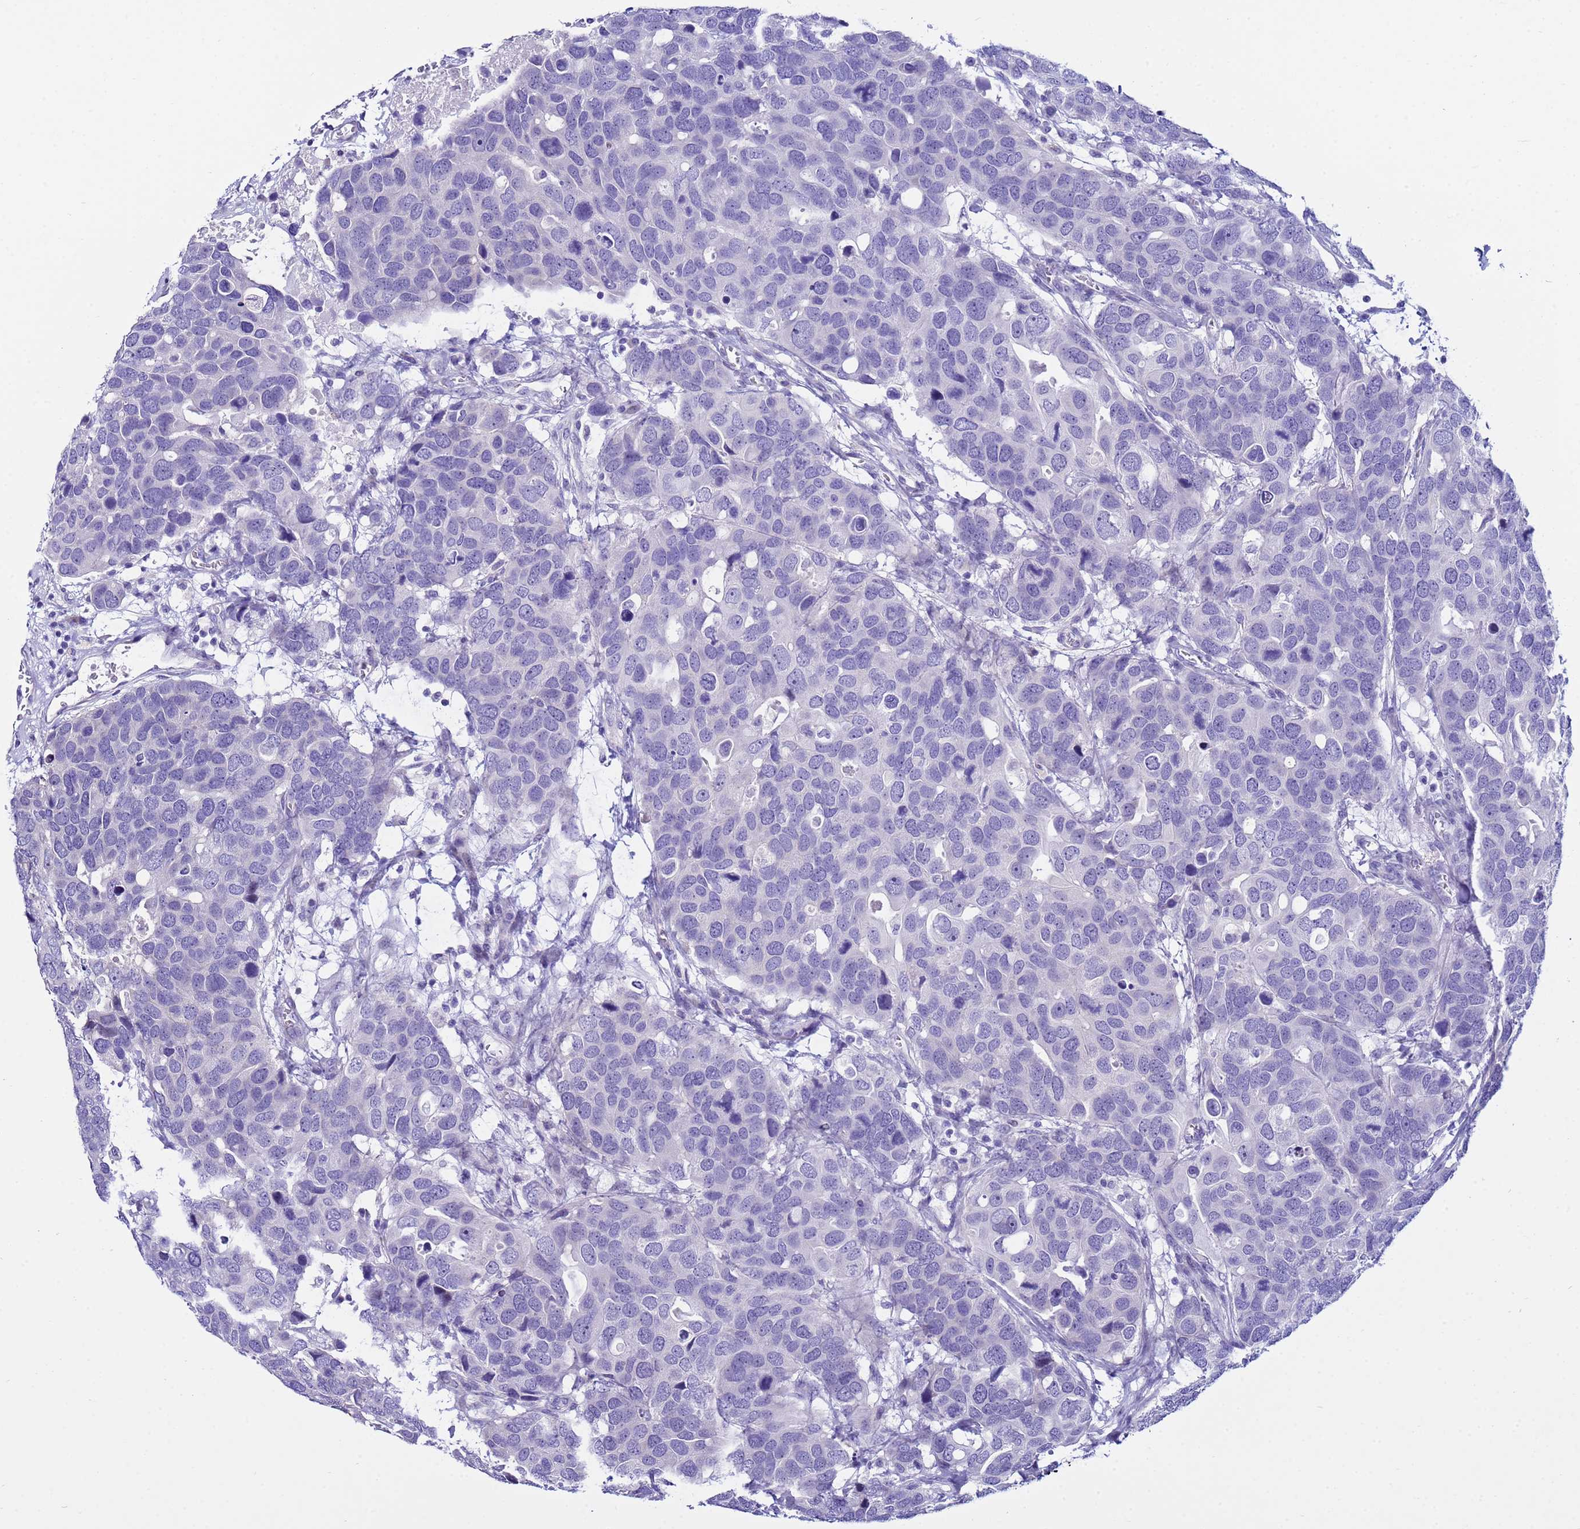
{"staining": {"intensity": "negative", "quantity": "none", "location": "none"}, "tissue": "breast cancer", "cell_type": "Tumor cells", "image_type": "cancer", "snomed": [{"axis": "morphology", "description": "Duct carcinoma"}, {"axis": "topography", "description": "Breast"}], "caption": "High power microscopy photomicrograph of an immunohistochemistry (IHC) histopathology image of breast intraductal carcinoma, revealing no significant expression in tumor cells.", "gene": "IGSF11", "patient": {"sex": "female", "age": 83}}